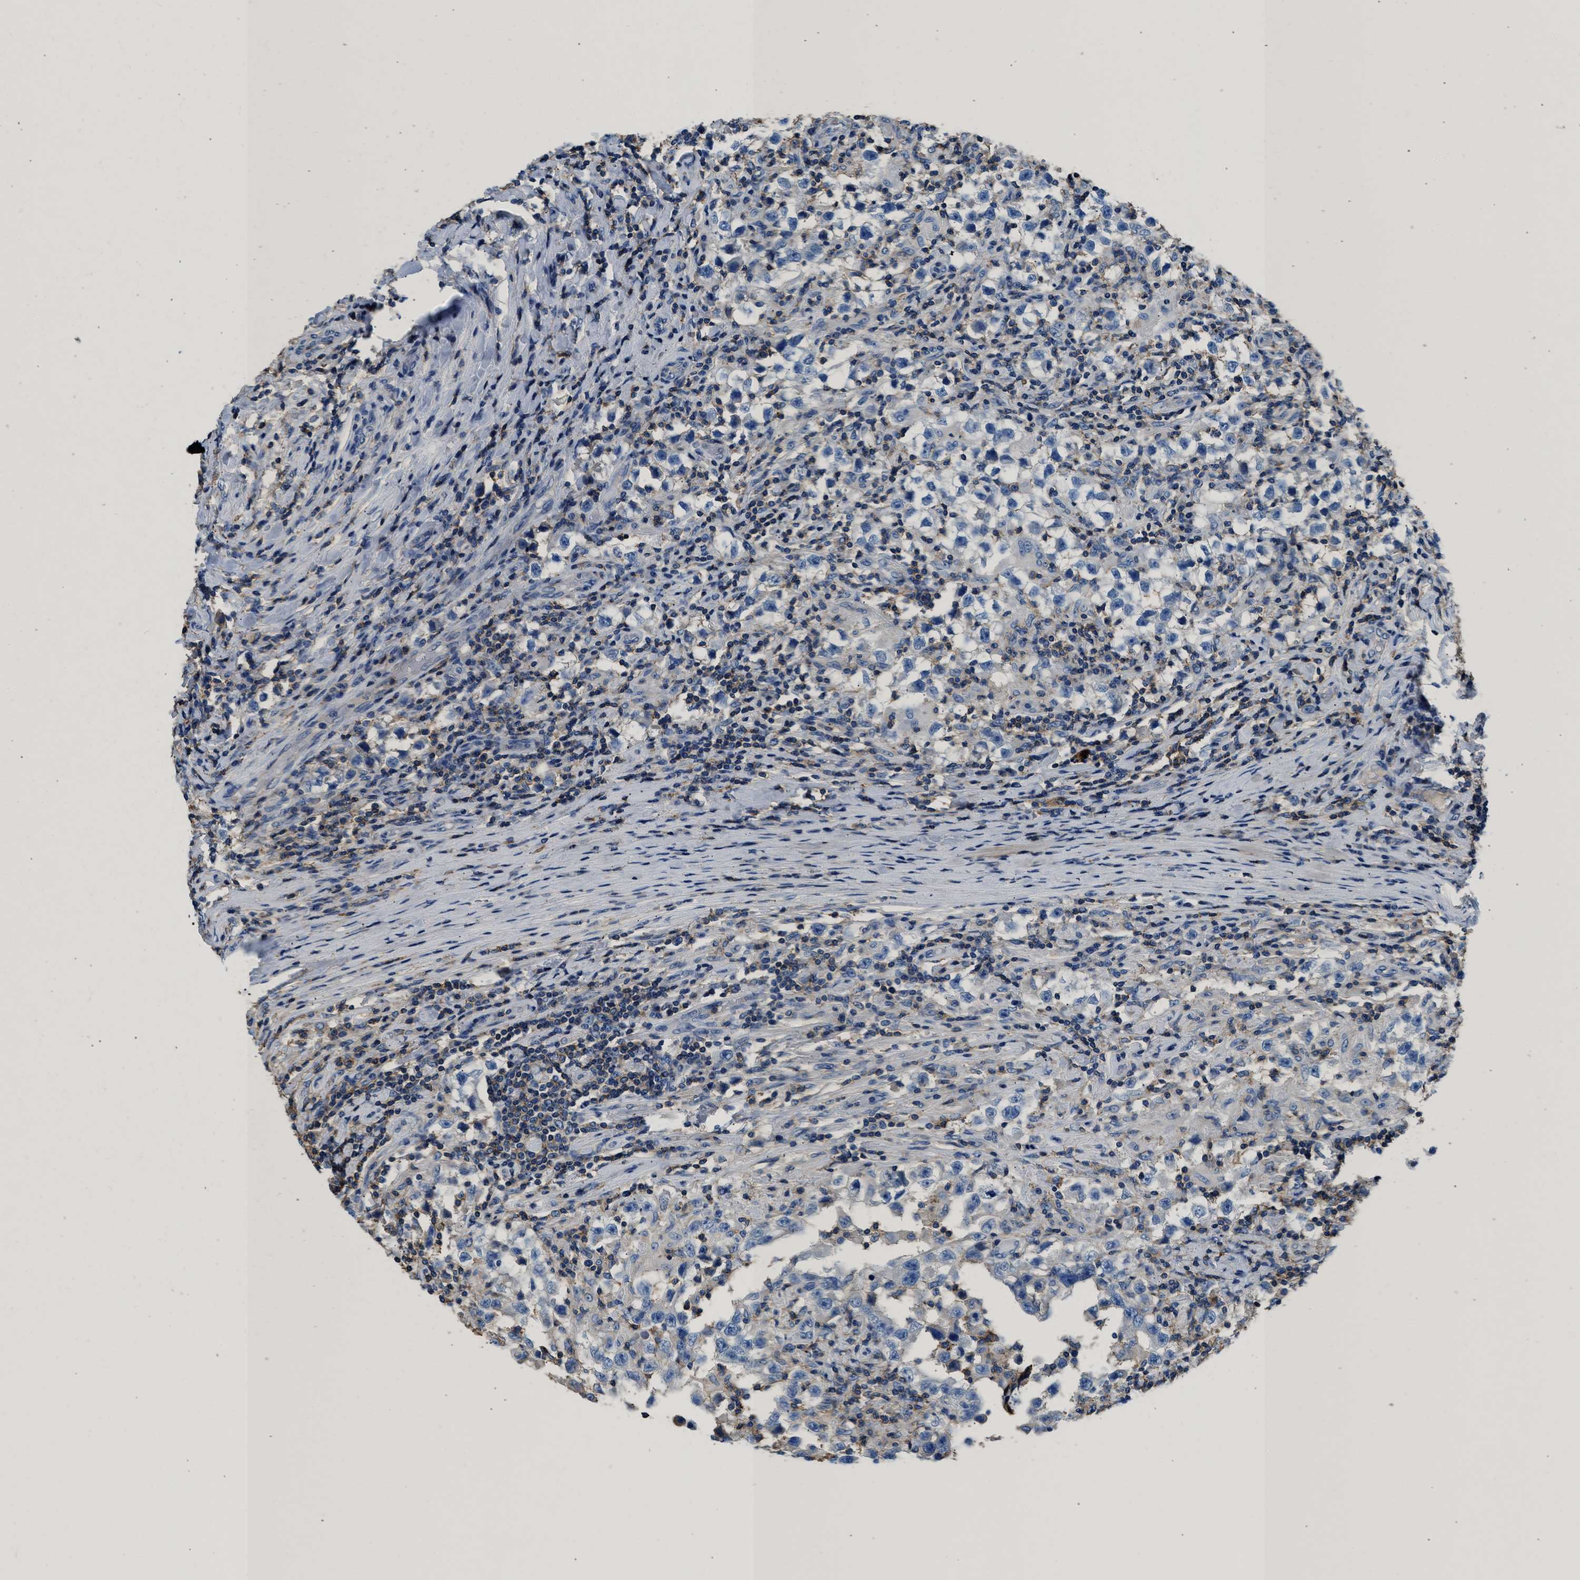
{"staining": {"intensity": "negative", "quantity": "none", "location": "none"}, "tissue": "testis cancer", "cell_type": "Tumor cells", "image_type": "cancer", "snomed": [{"axis": "morphology", "description": "Carcinoma, Embryonal, NOS"}, {"axis": "topography", "description": "Testis"}], "caption": "The IHC image has no significant staining in tumor cells of testis cancer tissue. The staining was performed using DAB to visualize the protein expression in brown, while the nuclei were stained in blue with hematoxylin (Magnification: 20x).", "gene": "KCNQ4", "patient": {"sex": "male", "age": 21}}